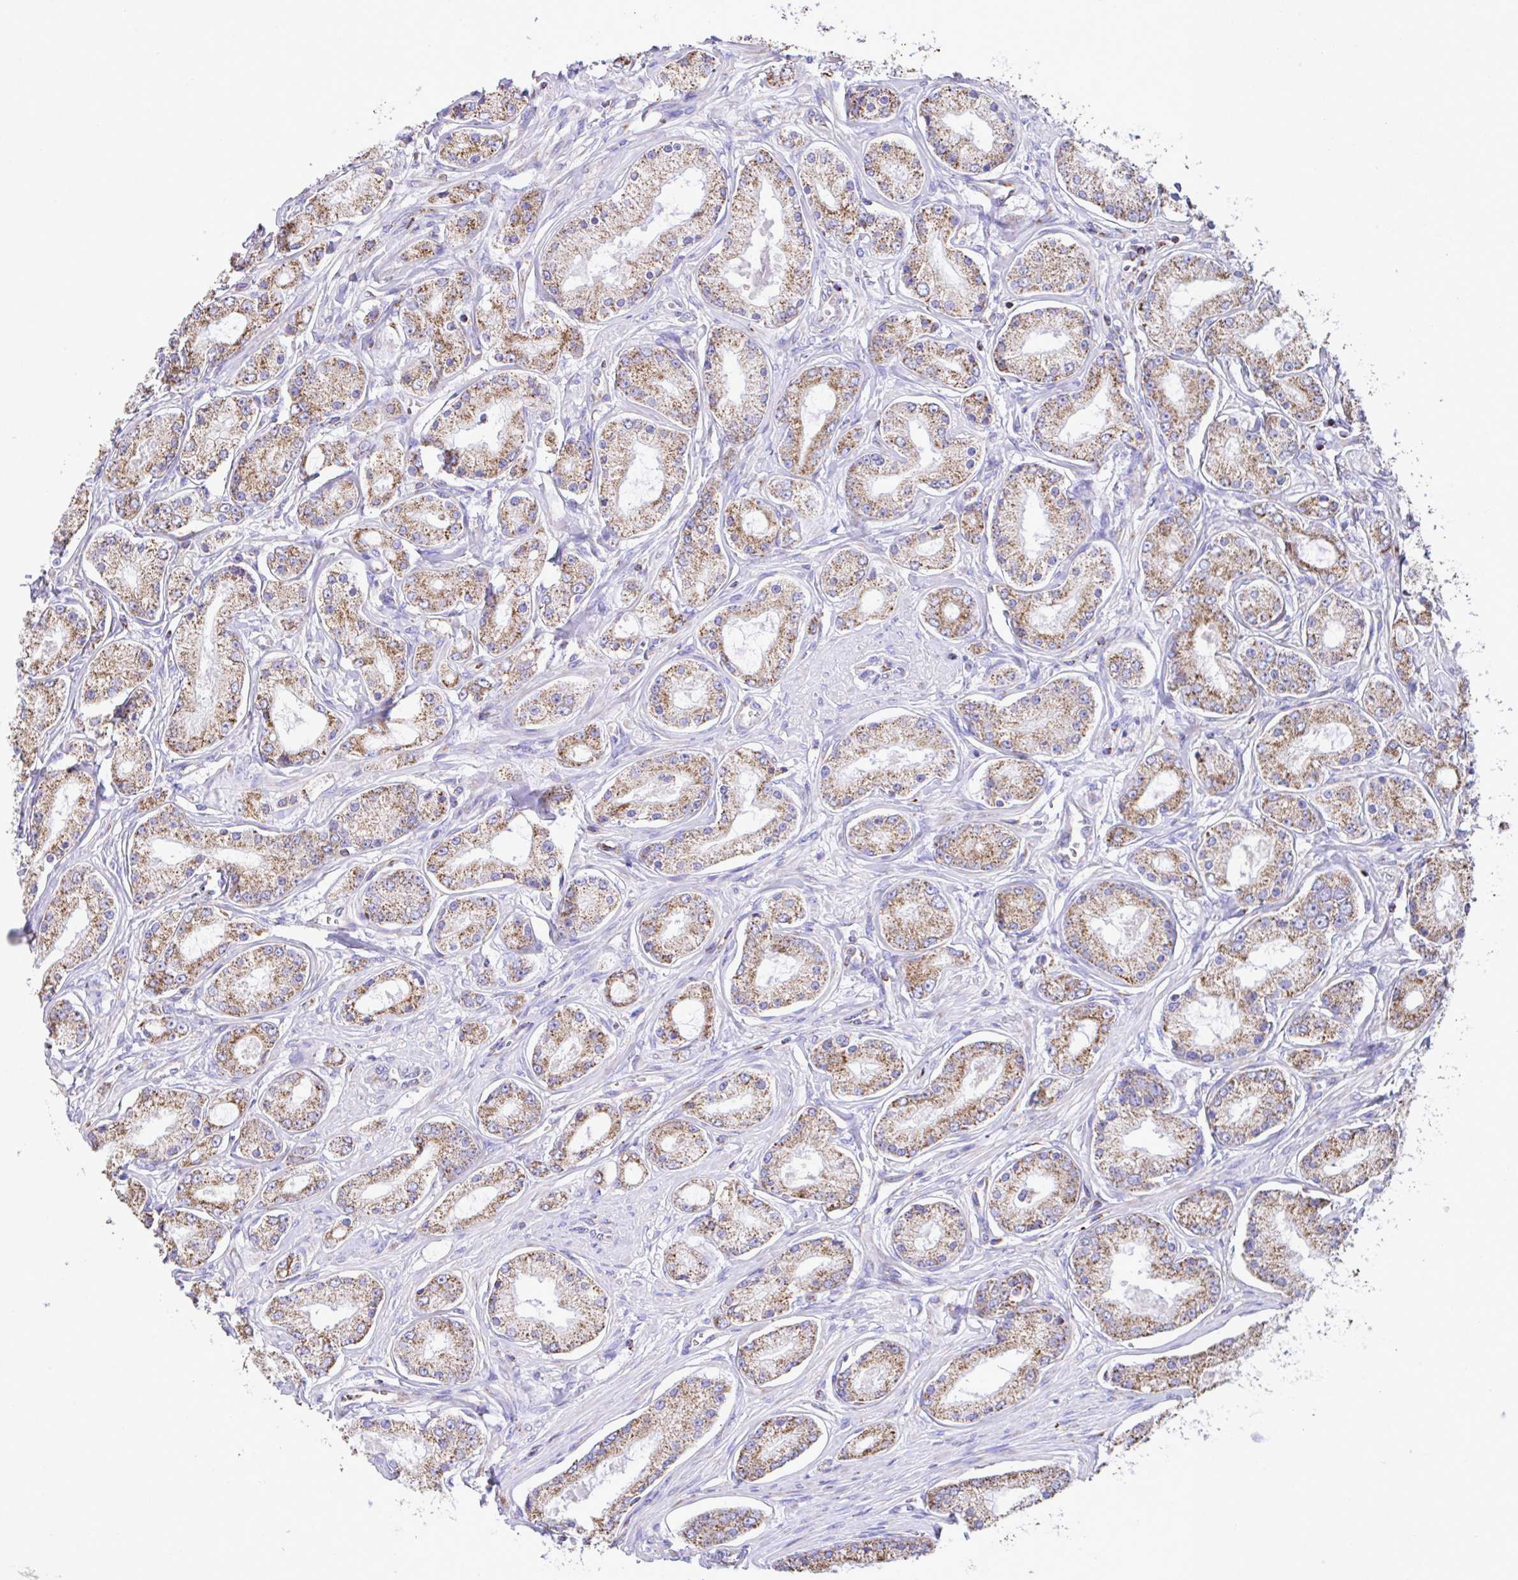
{"staining": {"intensity": "moderate", "quantity": ">75%", "location": "cytoplasmic/membranous"}, "tissue": "prostate cancer", "cell_type": "Tumor cells", "image_type": "cancer", "snomed": [{"axis": "morphology", "description": "Adenocarcinoma, High grade"}, {"axis": "topography", "description": "Prostate"}], "caption": "IHC of human high-grade adenocarcinoma (prostate) displays medium levels of moderate cytoplasmic/membranous positivity in approximately >75% of tumor cells. (DAB (3,3'-diaminobenzidine) IHC with brightfield microscopy, high magnification).", "gene": "PCMTD2", "patient": {"sex": "male", "age": 66}}